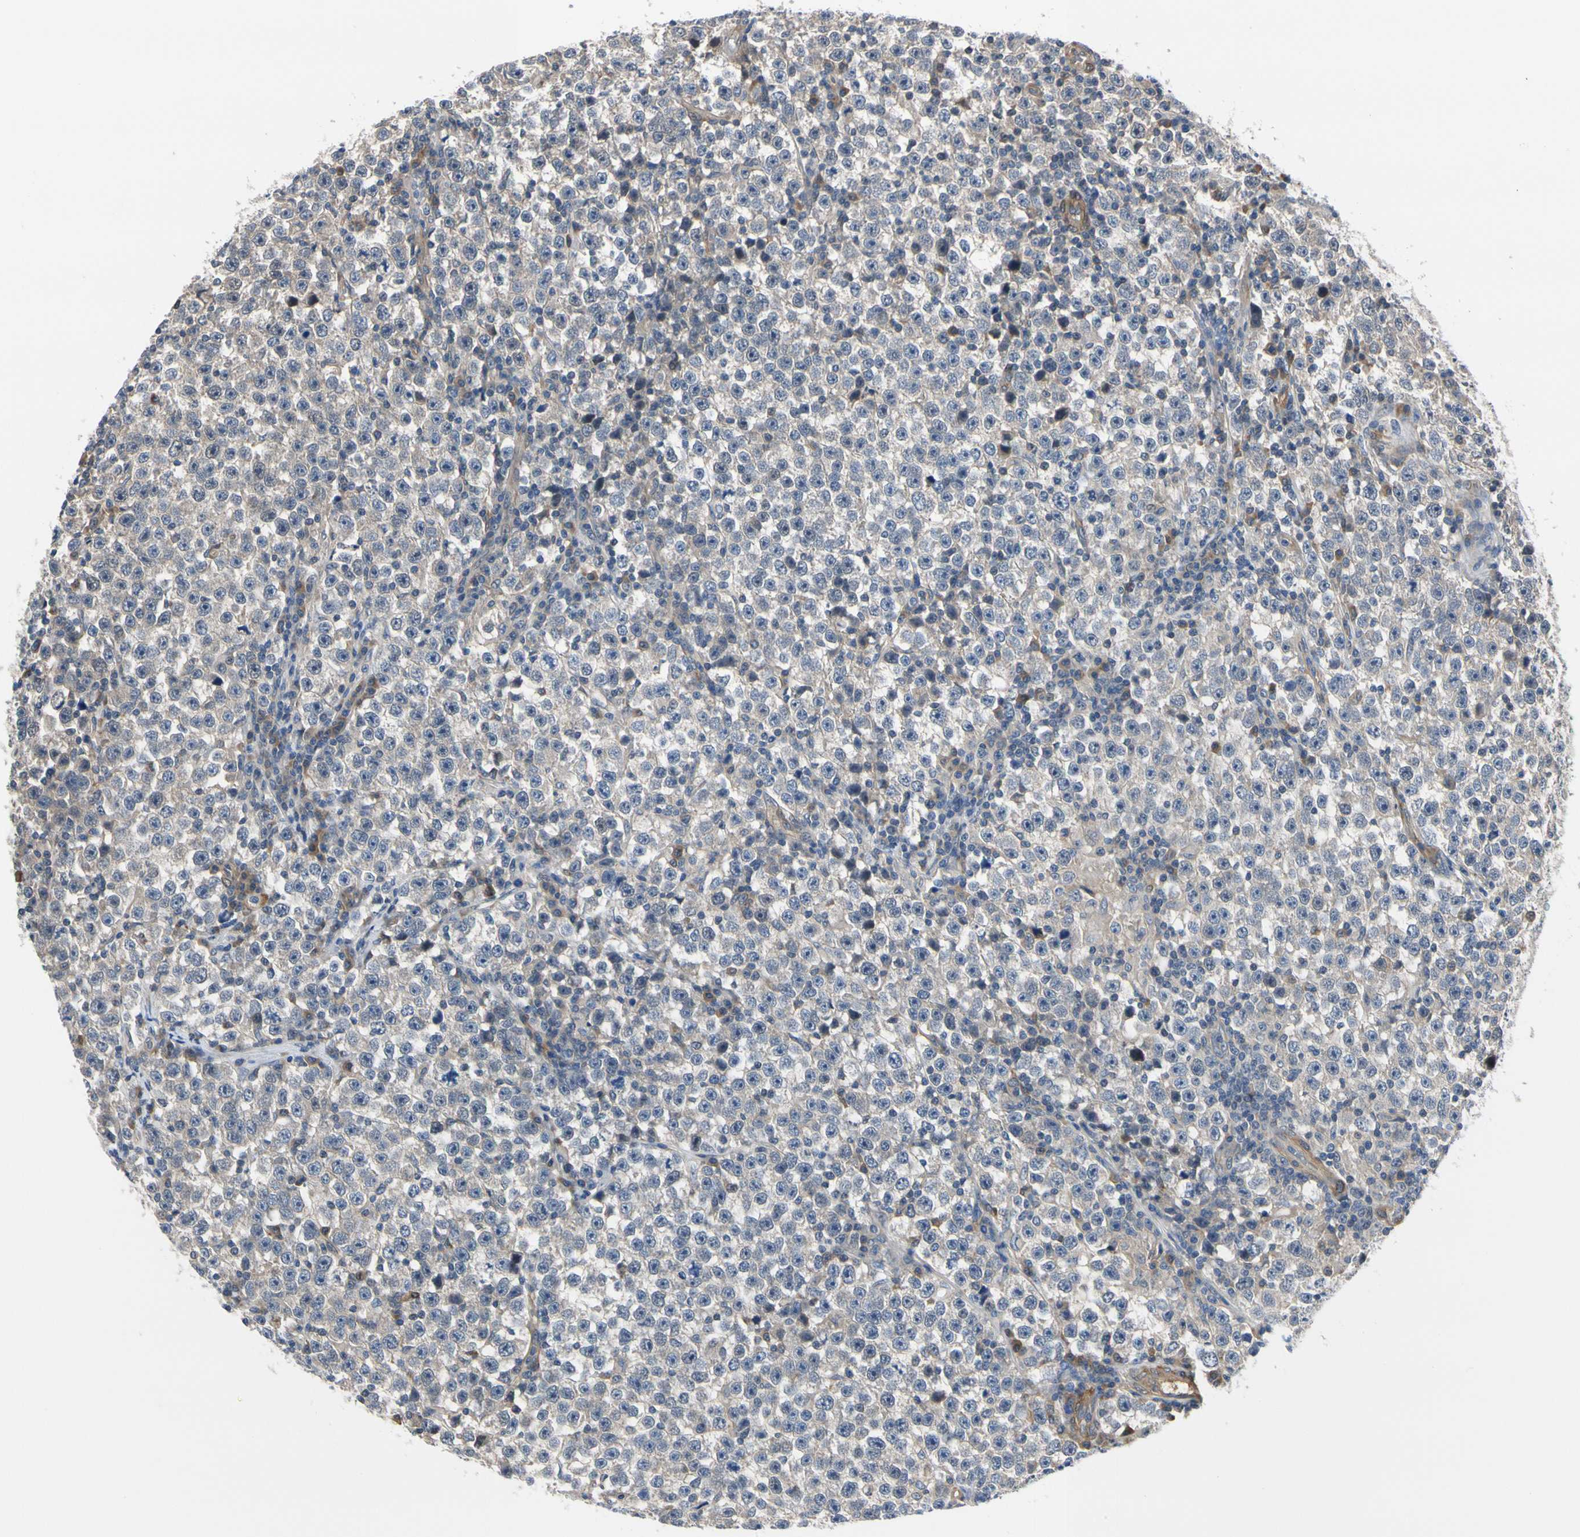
{"staining": {"intensity": "negative", "quantity": "none", "location": "none"}, "tissue": "testis cancer", "cell_type": "Tumor cells", "image_type": "cancer", "snomed": [{"axis": "morphology", "description": "Seminoma, NOS"}, {"axis": "topography", "description": "Testis"}], "caption": "The immunohistochemistry (IHC) image has no significant staining in tumor cells of seminoma (testis) tissue.", "gene": "RASGRF1", "patient": {"sex": "male", "age": 43}}